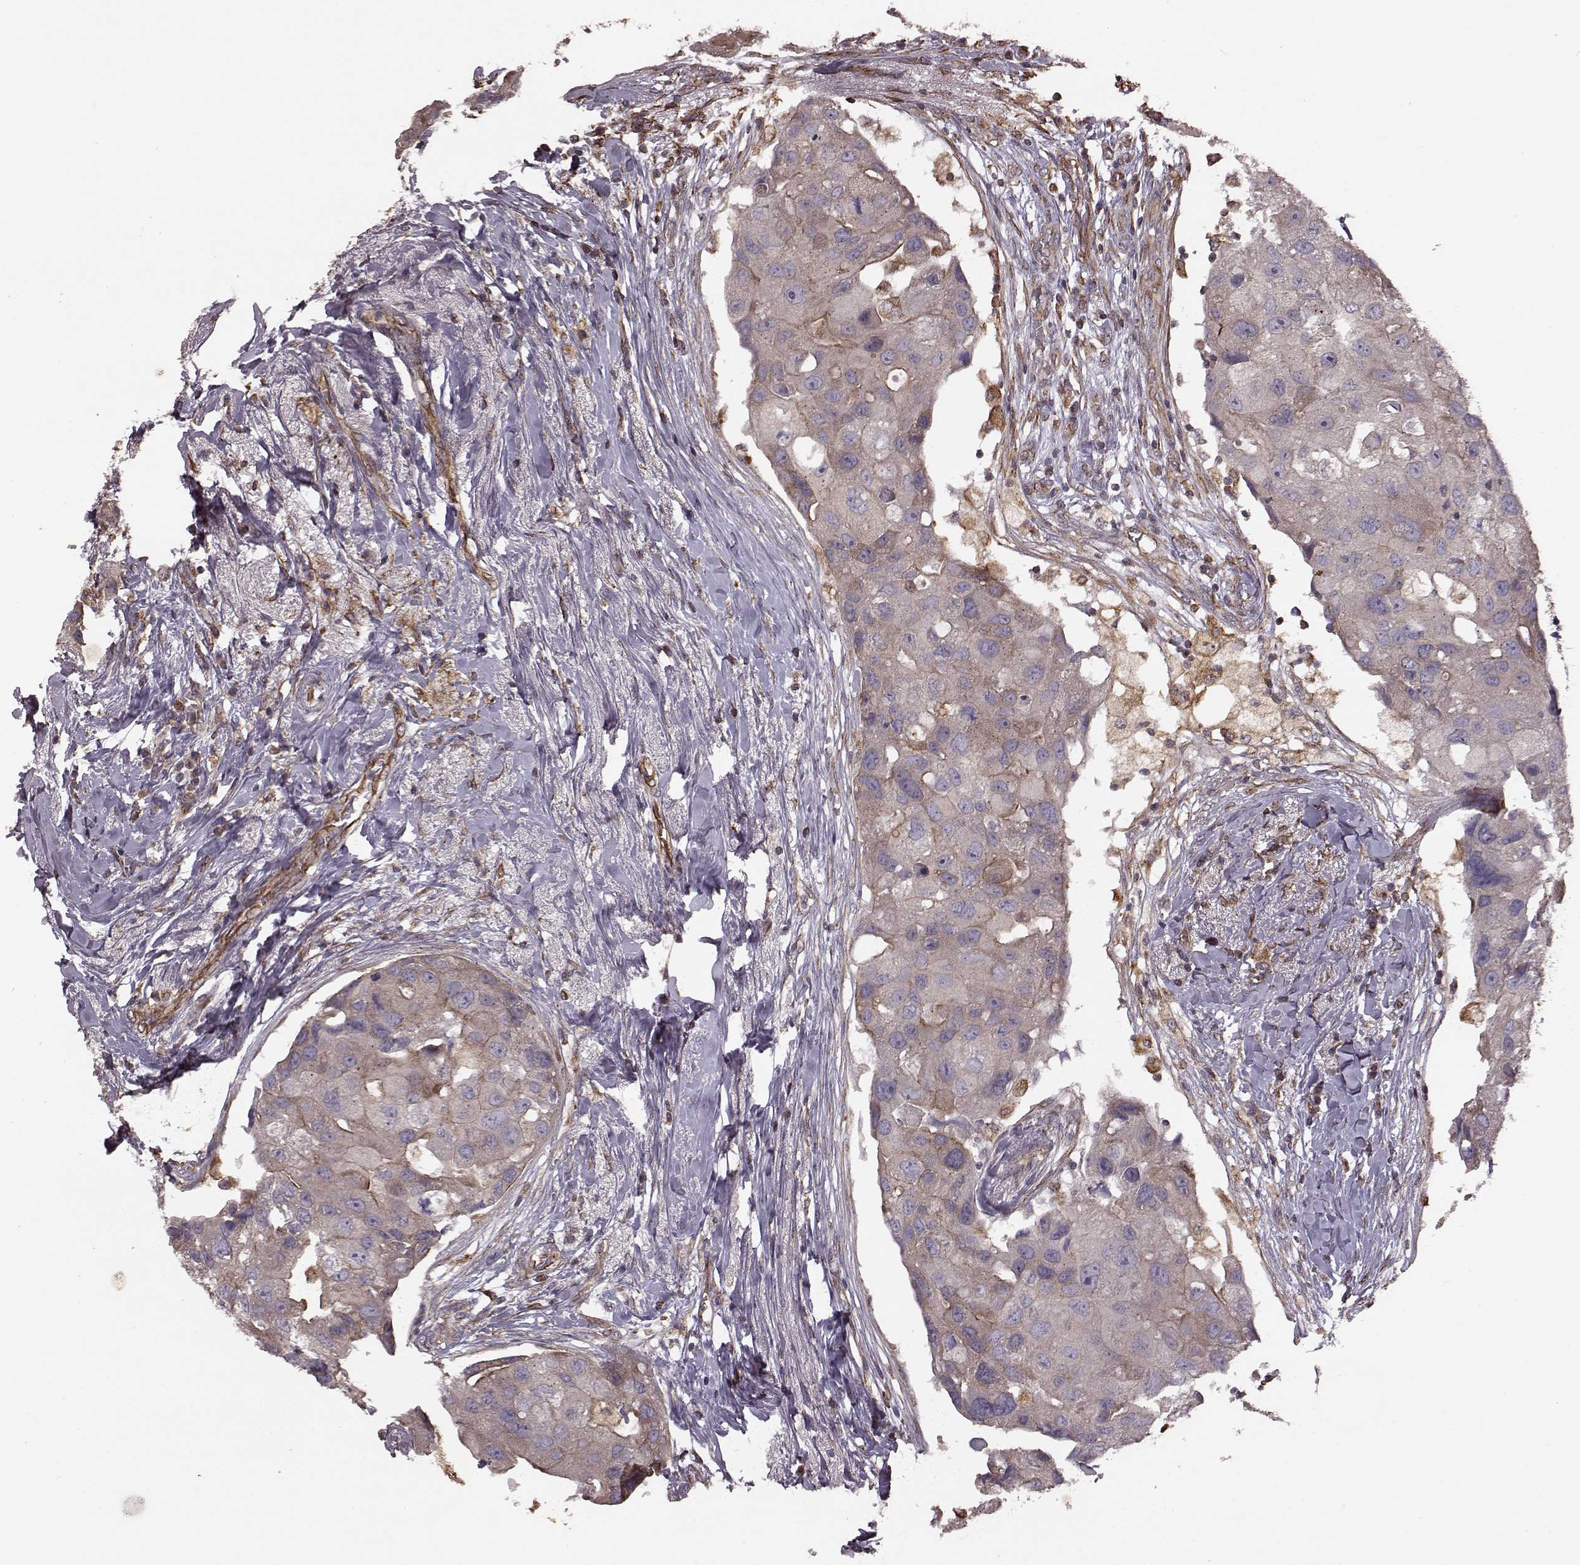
{"staining": {"intensity": "moderate", "quantity": "<25%", "location": "cytoplasmic/membranous"}, "tissue": "breast cancer", "cell_type": "Tumor cells", "image_type": "cancer", "snomed": [{"axis": "morphology", "description": "Duct carcinoma"}, {"axis": "topography", "description": "Breast"}], "caption": "Protein expression analysis of human breast cancer reveals moderate cytoplasmic/membranous staining in about <25% of tumor cells. Using DAB (brown) and hematoxylin (blue) stains, captured at high magnification using brightfield microscopy.", "gene": "NTF3", "patient": {"sex": "female", "age": 43}}